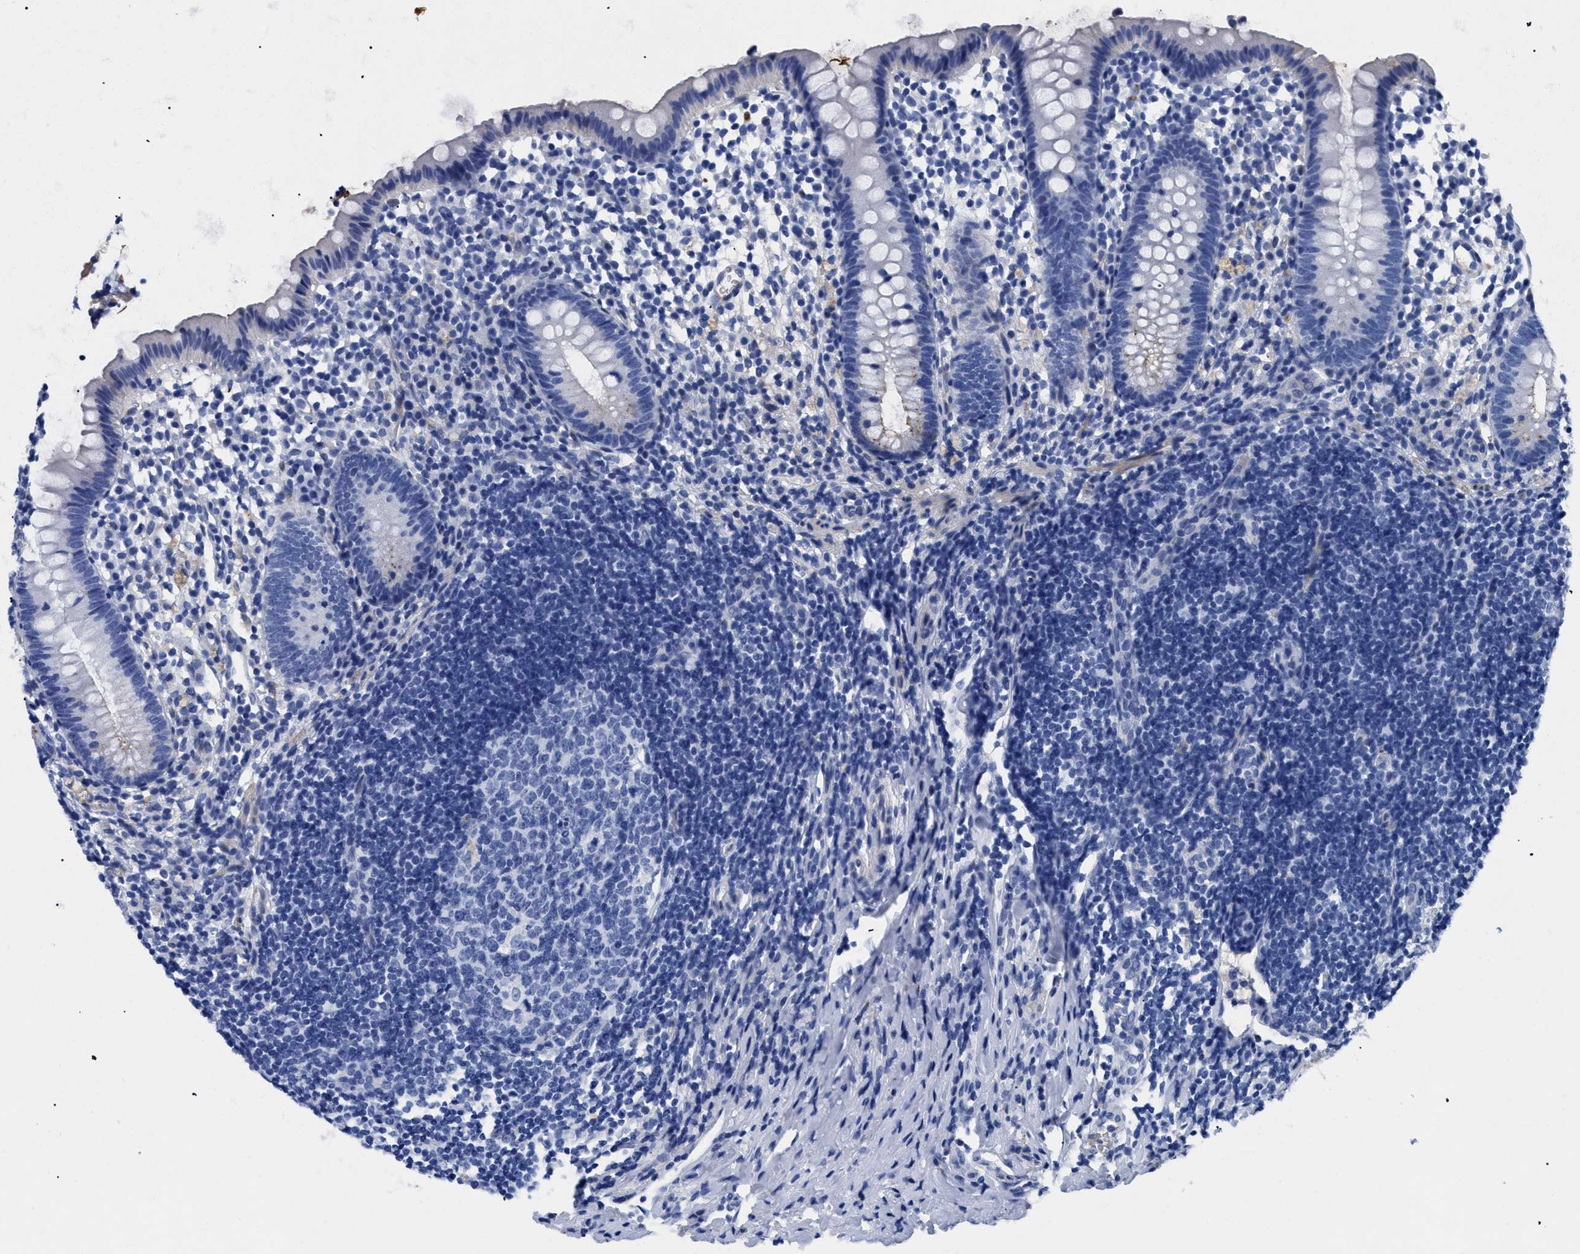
{"staining": {"intensity": "negative", "quantity": "none", "location": "none"}, "tissue": "appendix", "cell_type": "Glandular cells", "image_type": "normal", "snomed": [{"axis": "morphology", "description": "Normal tissue, NOS"}, {"axis": "topography", "description": "Appendix"}], "caption": "Immunohistochemistry of benign appendix reveals no staining in glandular cells. (DAB (3,3'-diaminobenzidine) immunohistochemistry, high magnification).", "gene": "TMEM68", "patient": {"sex": "female", "age": 20}}